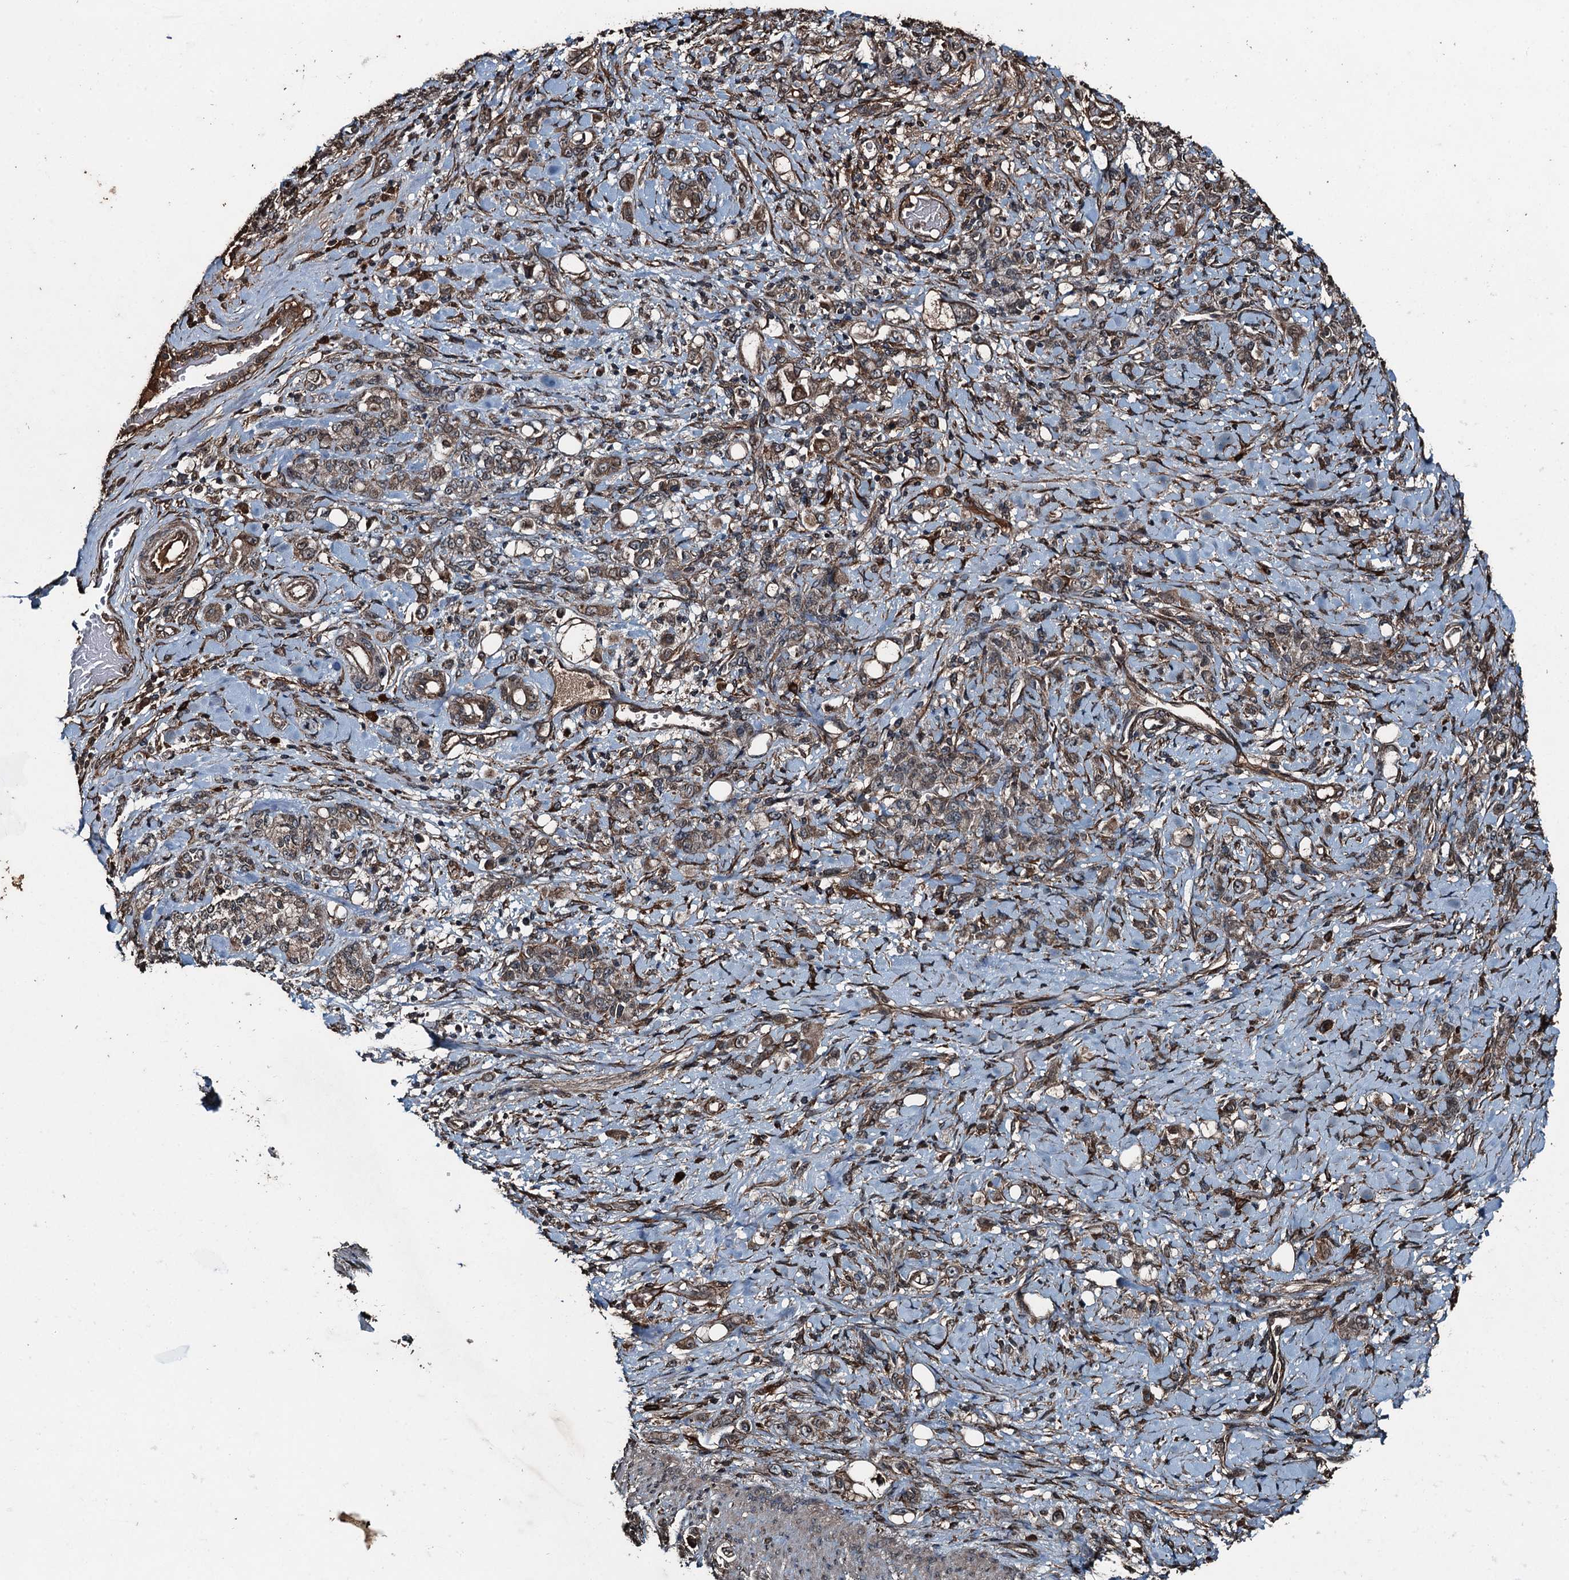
{"staining": {"intensity": "weak", "quantity": ">75%", "location": "cytoplasmic/membranous"}, "tissue": "stomach cancer", "cell_type": "Tumor cells", "image_type": "cancer", "snomed": [{"axis": "morphology", "description": "Adenocarcinoma, NOS"}, {"axis": "topography", "description": "Stomach"}], "caption": "Protein analysis of stomach cancer (adenocarcinoma) tissue displays weak cytoplasmic/membranous expression in about >75% of tumor cells.", "gene": "TCTN1", "patient": {"sex": "female", "age": 79}}